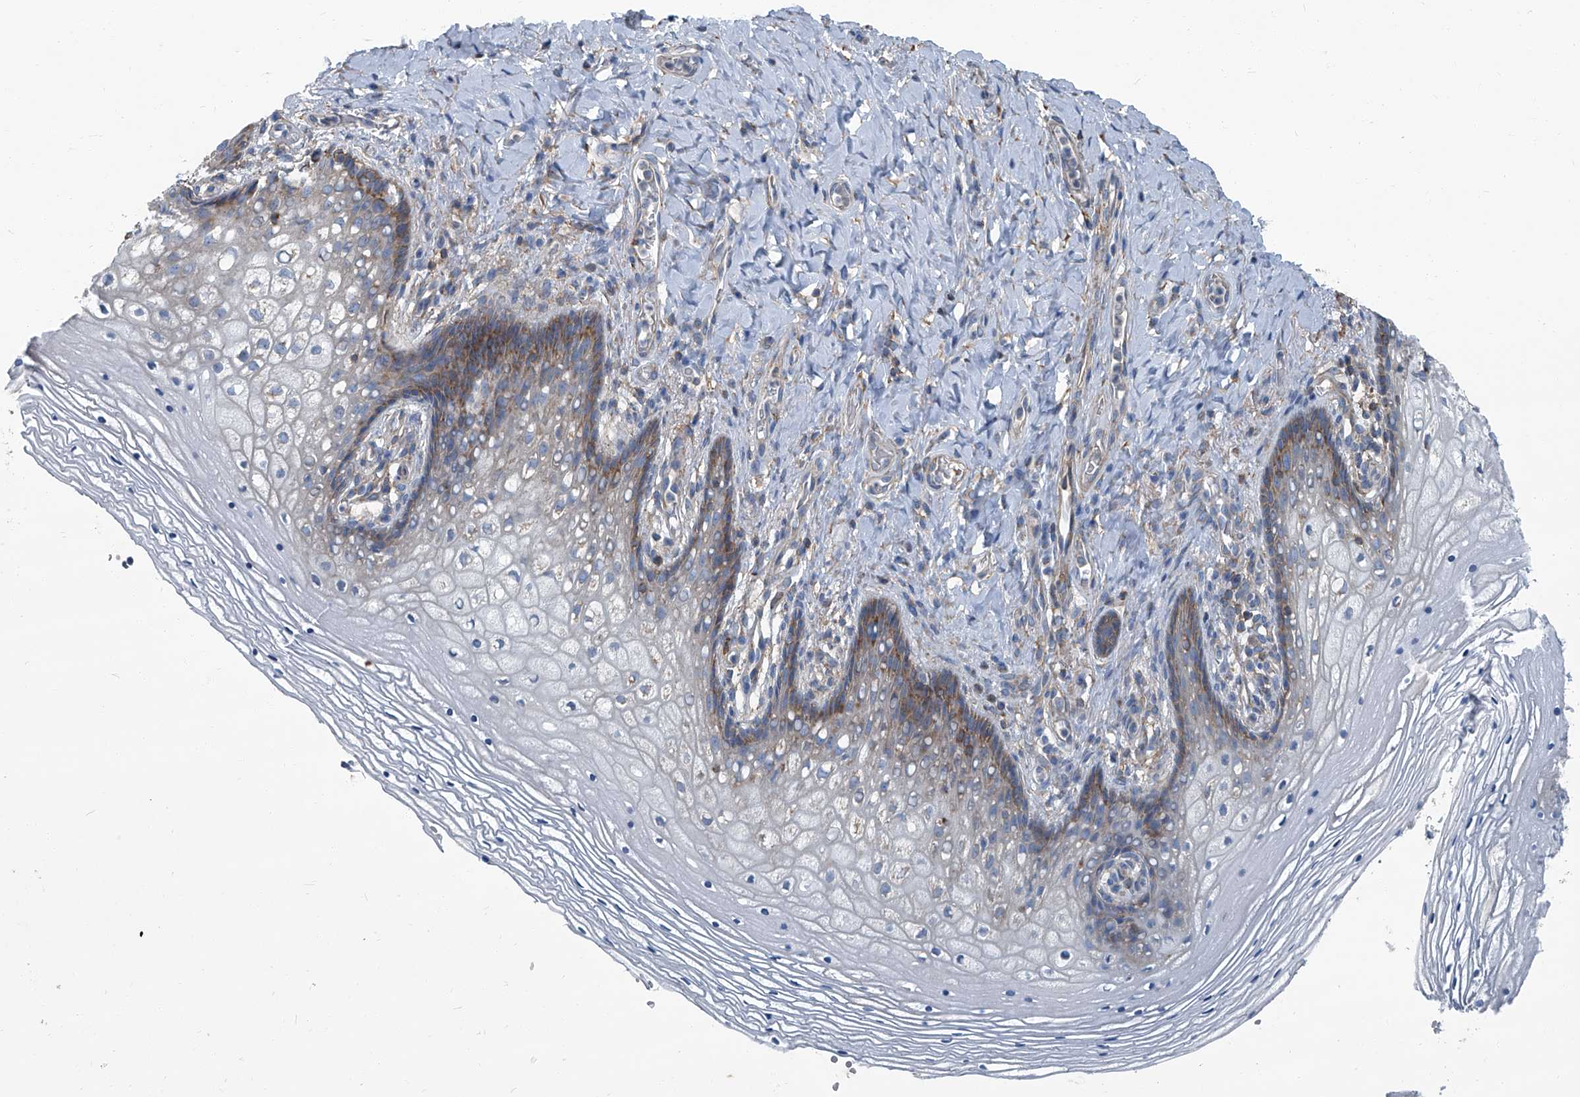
{"staining": {"intensity": "moderate", "quantity": "<25%", "location": "cytoplasmic/membranous"}, "tissue": "vagina", "cell_type": "Squamous epithelial cells", "image_type": "normal", "snomed": [{"axis": "morphology", "description": "Normal tissue, NOS"}, {"axis": "topography", "description": "Vagina"}], "caption": "A brown stain labels moderate cytoplasmic/membranous positivity of a protein in squamous epithelial cells of normal vagina.", "gene": "SEPTIN7", "patient": {"sex": "female", "age": 60}}